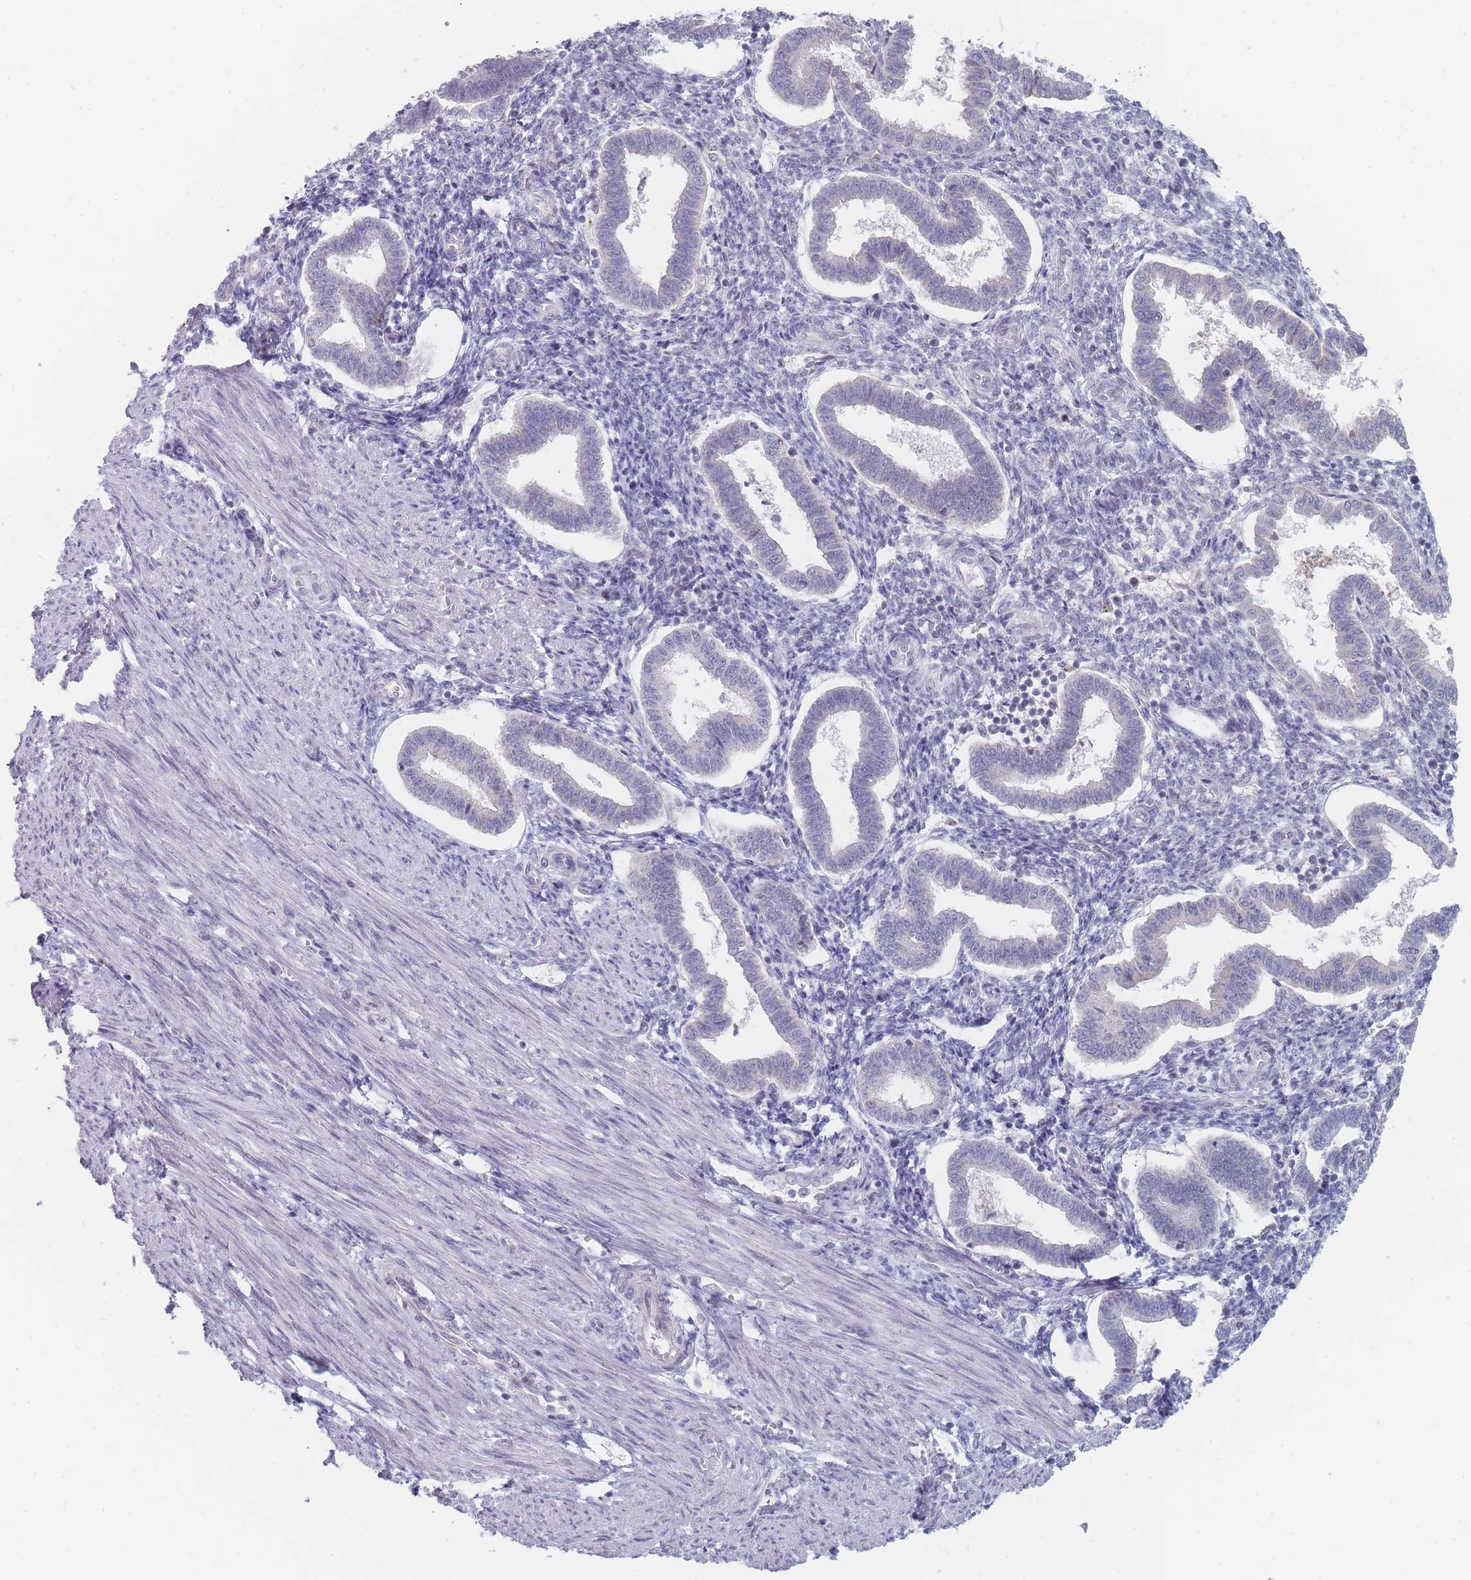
{"staining": {"intensity": "negative", "quantity": "none", "location": "none"}, "tissue": "endometrium", "cell_type": "Cells in endometrial stroma", "image_type": "normal", "snomed": [{"axis": "morphology", "description": "Normal tissue, NOS"}, {"axis": "topography", "description": "Endometrium"}], "caption": "Immunohistochemistry image of benign endometrium: endometrium stained with DAB displays no significant protein staining in cells in endometrial stroma.", "gene": "RNF8", "patient": {"sex": "female", "age": 24}}